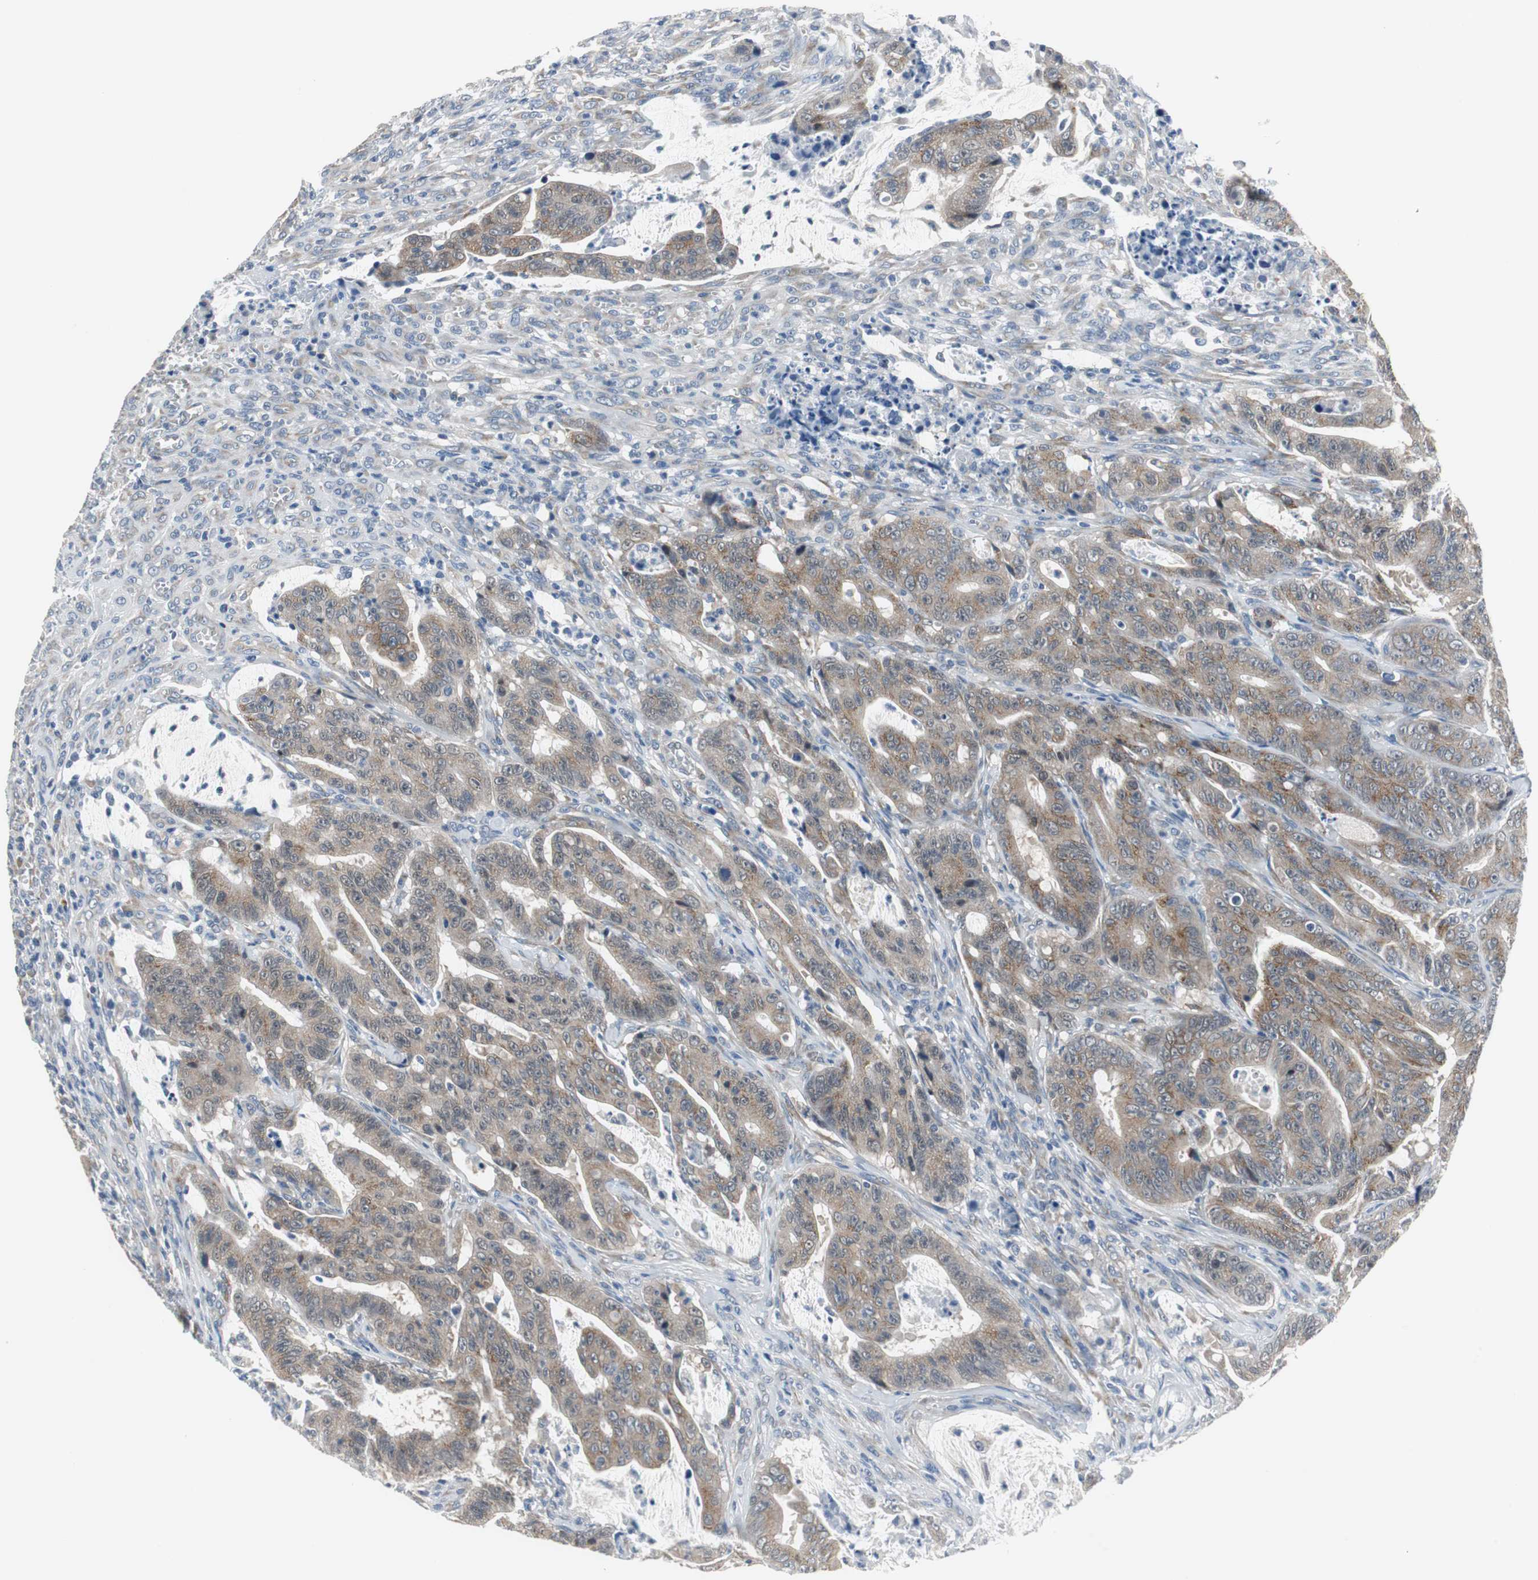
{"staining": {"intensity": "moderate", "quantity": ">75%", "location": "cytoplasmic/membranous"}, "tissue": "colorectal cancer", "cell_type": "Tumor cells", "image_type": "cancer", "snomed": [{"axis": "morphology", "description": "Adenocarcinoma, NOS"}, {"axis": "topography", "description": "Colon"}], "caption": "Colorectal cancer was stained to show a protein in brown. There is medium levels of moderate cytoplasmic/membranous expression in approximately >75% of tumor cells.", "gene": "PLAA", "patient": {"sex": "male", "age": 45}}